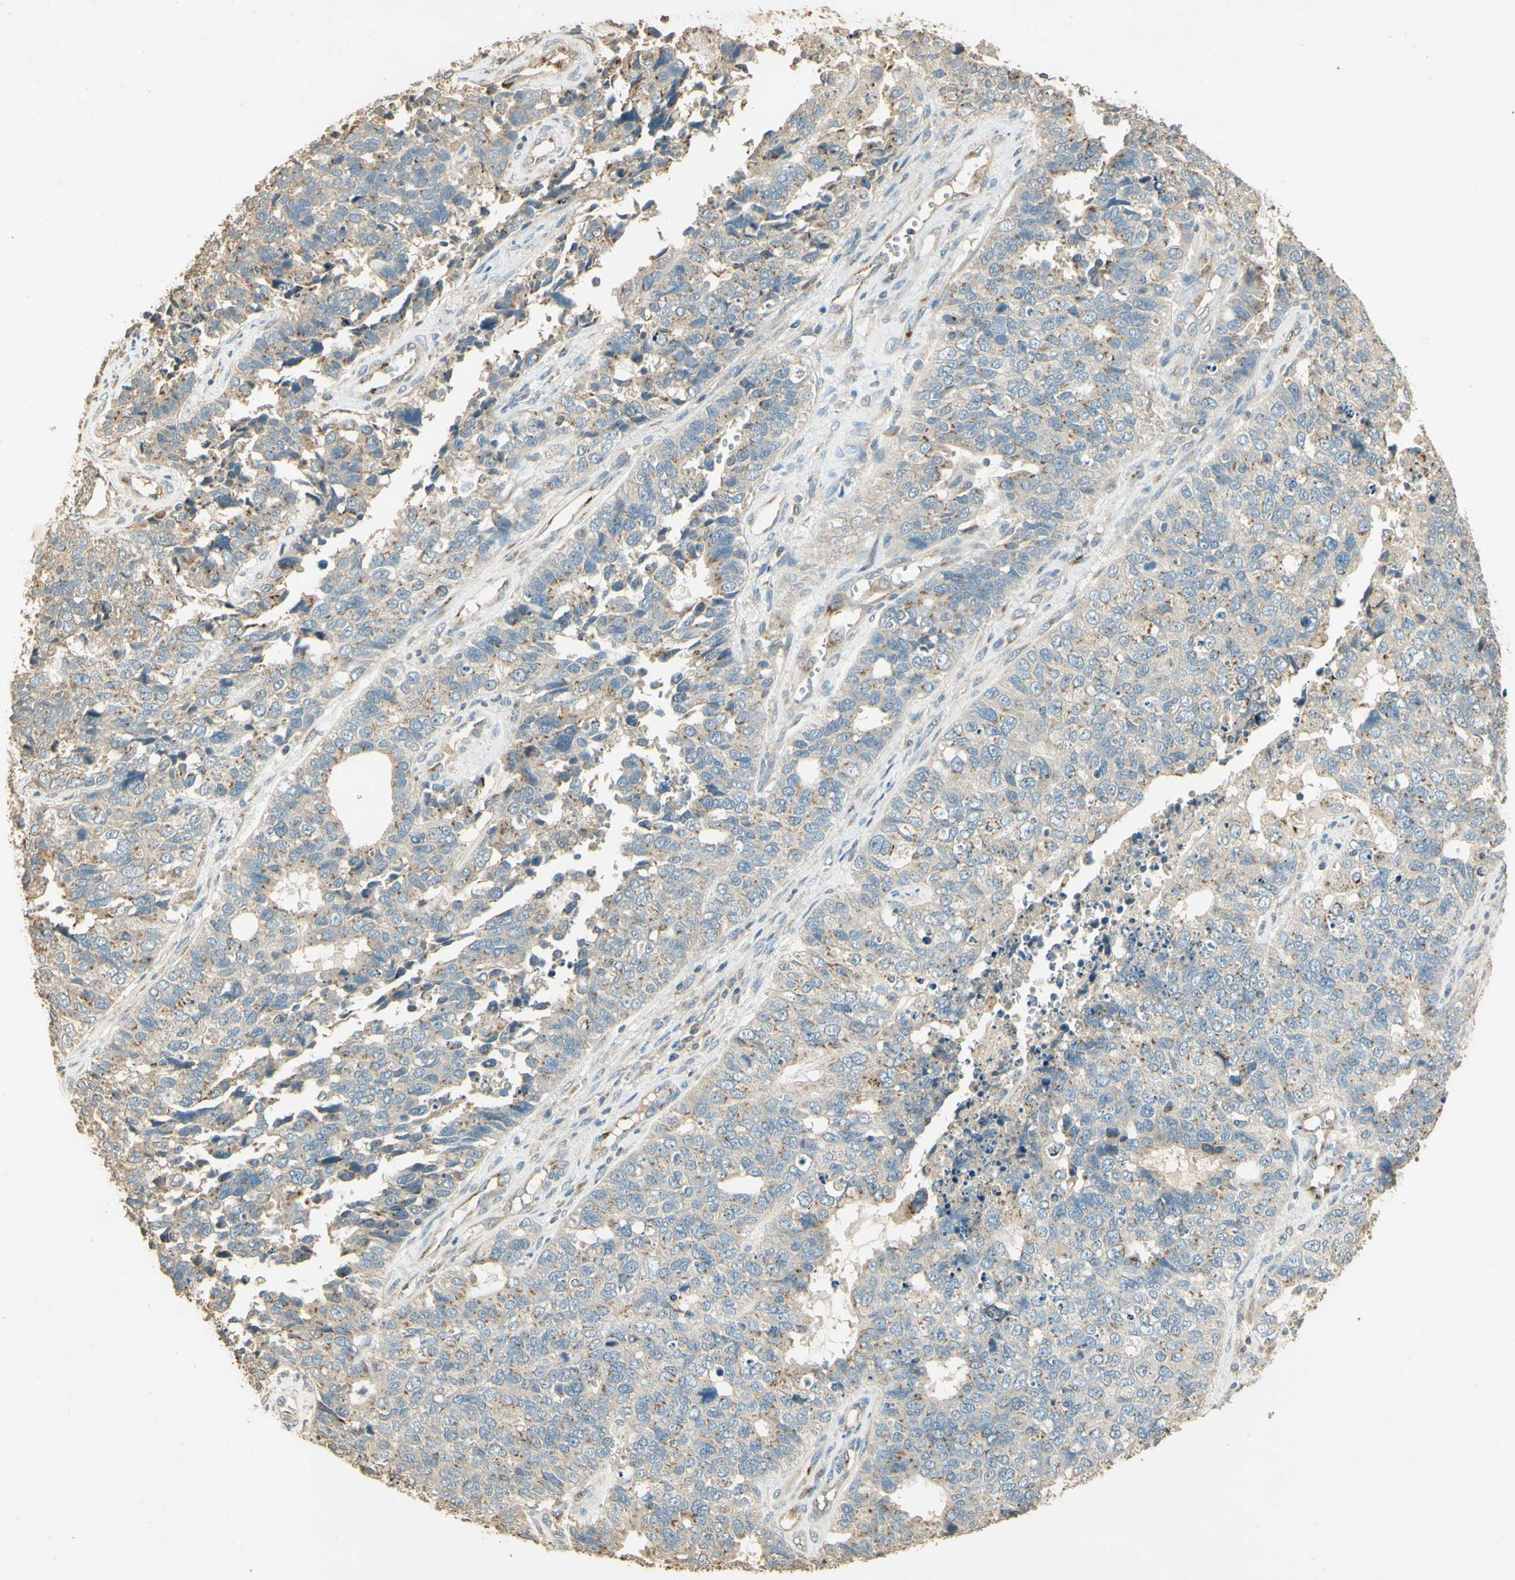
{"staining": {"intensity": "negative", "quantity": "none", "location": "none"}, "tissue": "cervical cancer", "cell_type": "Tumor cells", "image_type": "cancer", "snomed": [{"axis": "morphology", "description": "Squamous cell carcinoma, NOS"}, {"axis": "topography", "description": "Cervix"}], "caption": "The IHC photomicrograph has no significant positivity in tumor cells of cervical cancer tissue.", "gene": "UXS1", "patient": {"sex": "female", "age": 63}}